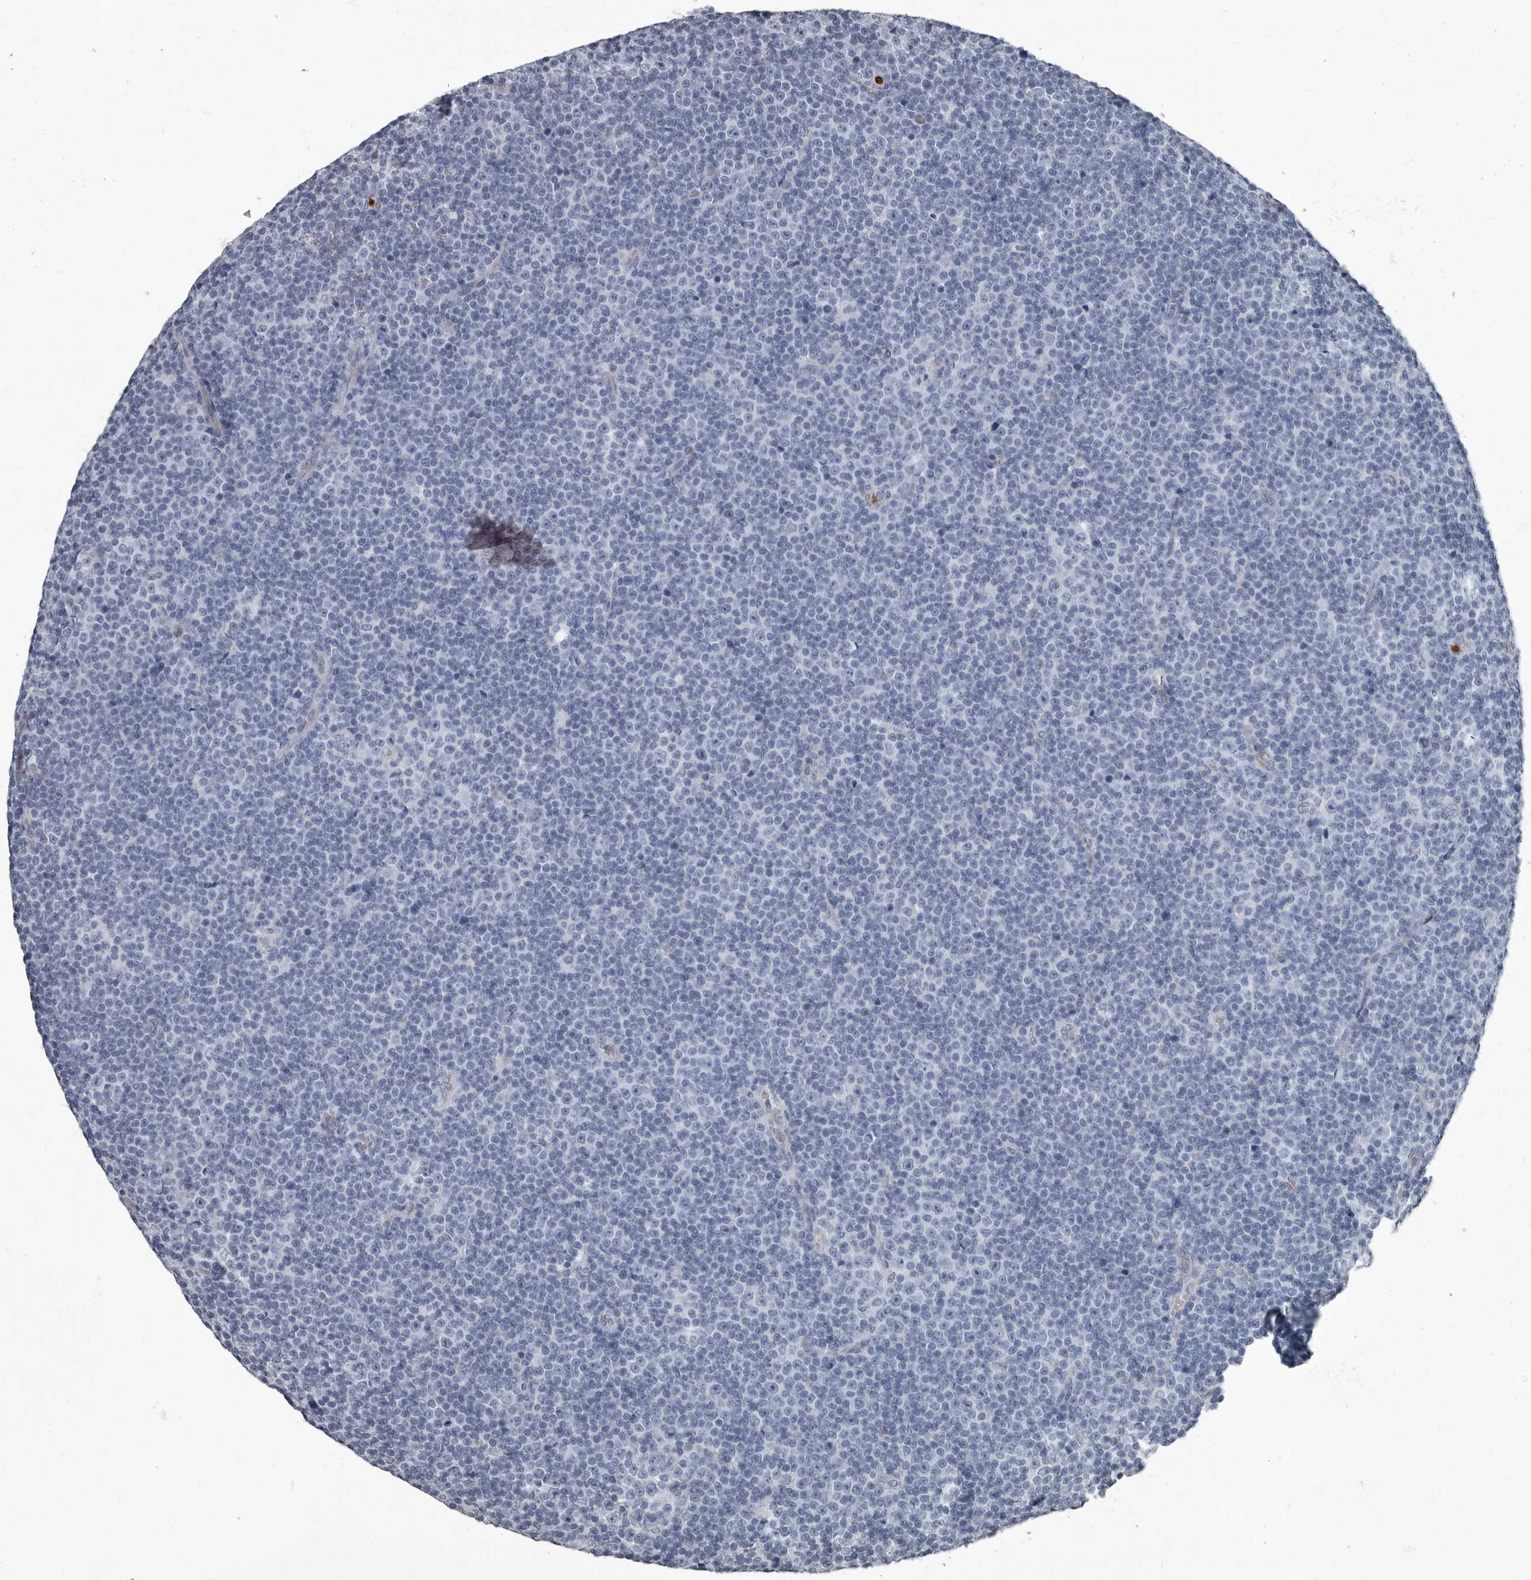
{"staining": {"intensity": "negative", "quantity": "none", "location": "none"}, "tissue": "lymphoma", "cell_type": "Tumor cells", "image_type": "cancer", "snomed": [{"axis": "morphology", "description": "Malignant lymphoma, non-Hodgkin's type, Low grade"}, {"axis": "topography", "description": "Lymph node"}], "caption": "Lymphoma was stained to show a protein in brown. There is no significant staining in tumor cells.", "gene": "TPD52L1", "patient": {"sex": "female", "age": 67}}